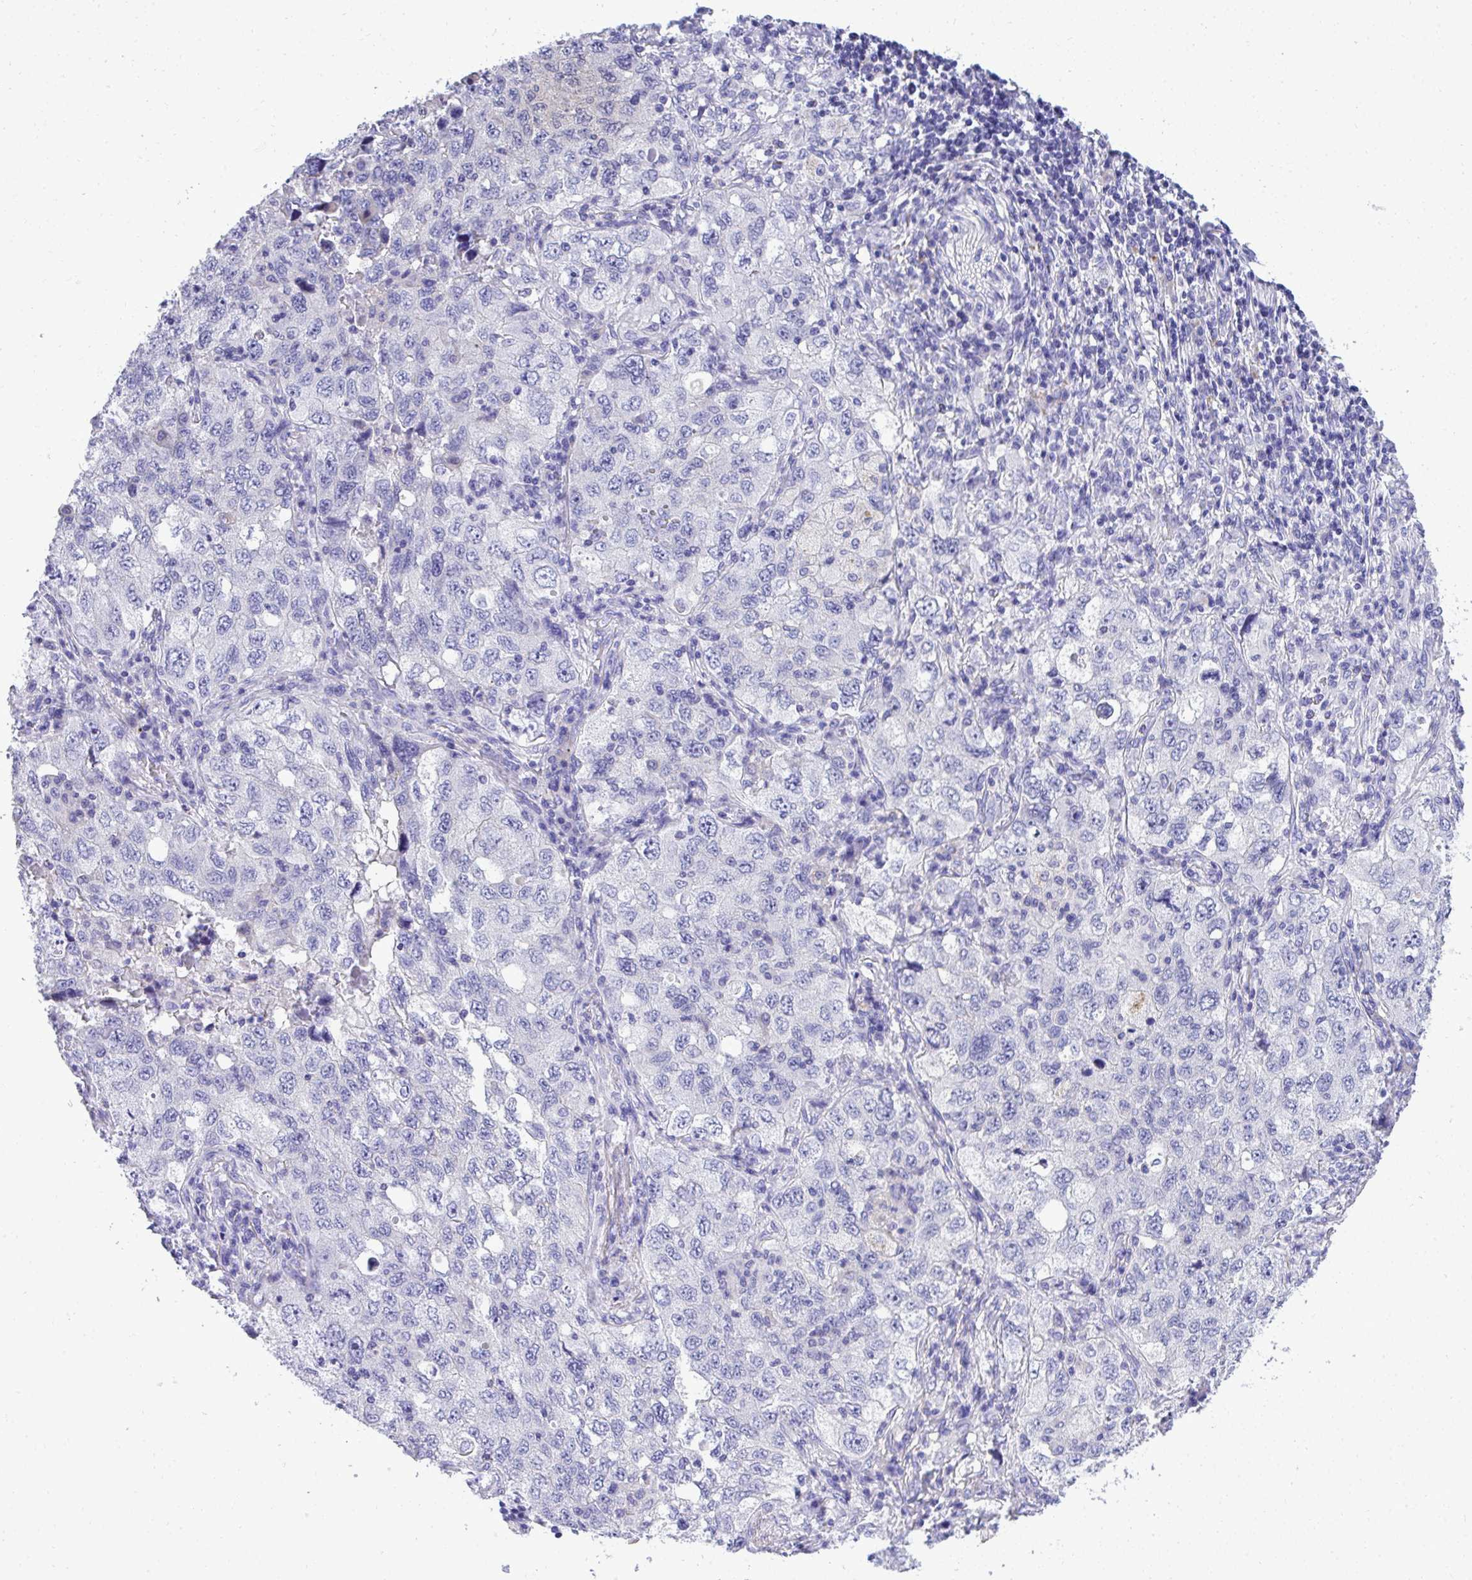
{"staining": {"intensity": "negative", "quantity": "none", "location": "none"}, "tissue": "lung cancer", "cell_type": "Tumor cells", "image_type": "cancer", "snomed": [{"axis": "morphology", "description": "Adenocarcinoma, NOS"}, {"axis": "topography", "description": "Lung"}], "caption": "DAB immunohistochemical staining of human lung adenocarcinoma demonstrates no significant staining in tumor cells.", "gene": "ST6GALNAC3", "patient": {"sex": "female", "age": 57}}